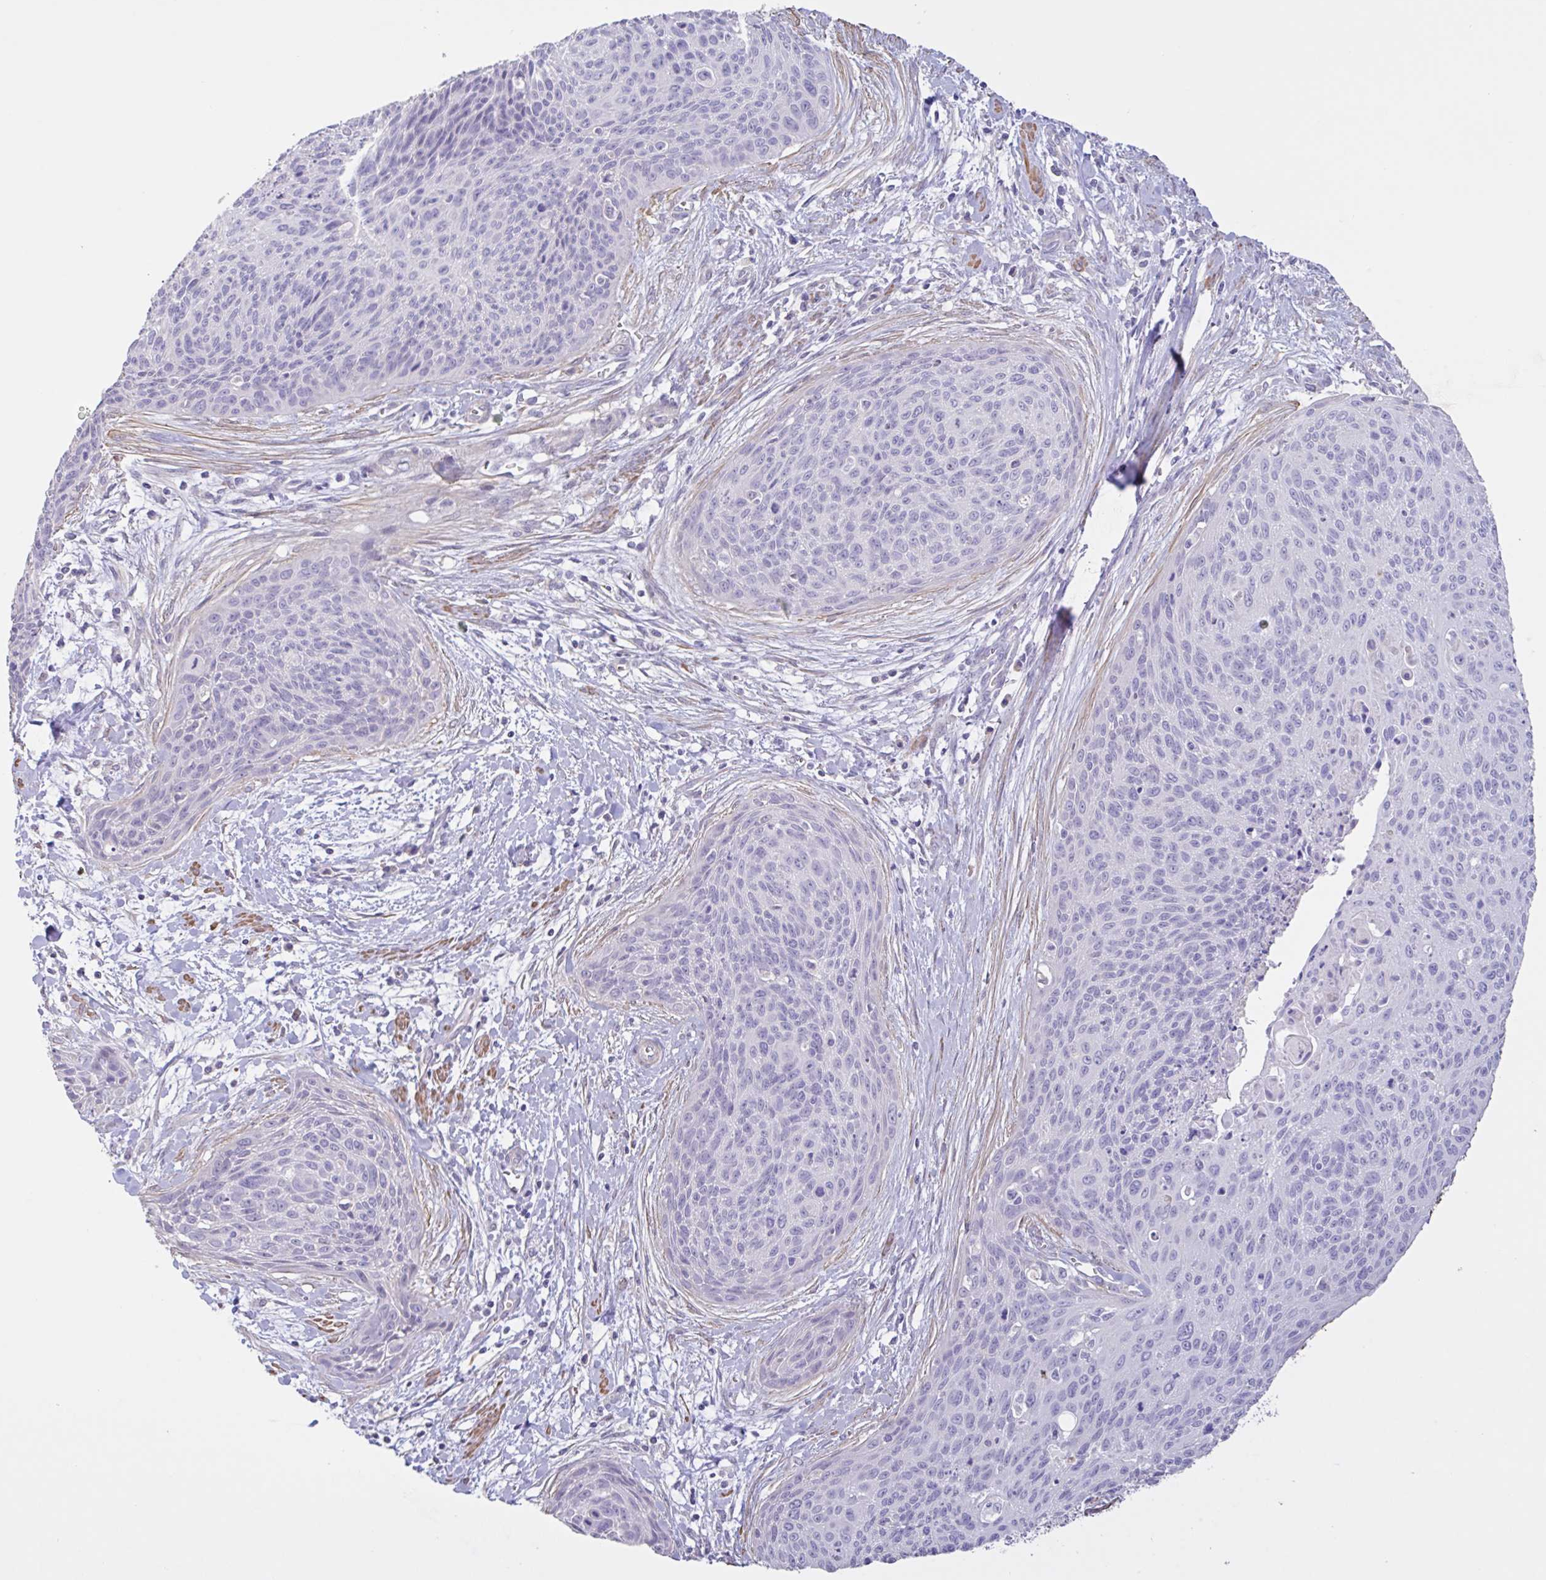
{"staining": {"intensity": "negative", "quantity": "none", "location": "none"}, "tissue": "cervical cancer", "cell_type": "Tumor cells", "image_type": "cancer", "snomed": [{"axis": "morphology", "description": "Squamous cell carcinoma, NOS"}, {"axis": "topography", "description": "Cervix"}], "caption": "Tumor cells are negative for brown protein staining in squamous cell carcinoma (cervical). (Immunohistochemistry (ihc), brightfield microscopy, high magnification).", "gene": "PYGM", "patient": {"sex": "female", "age": 55}}